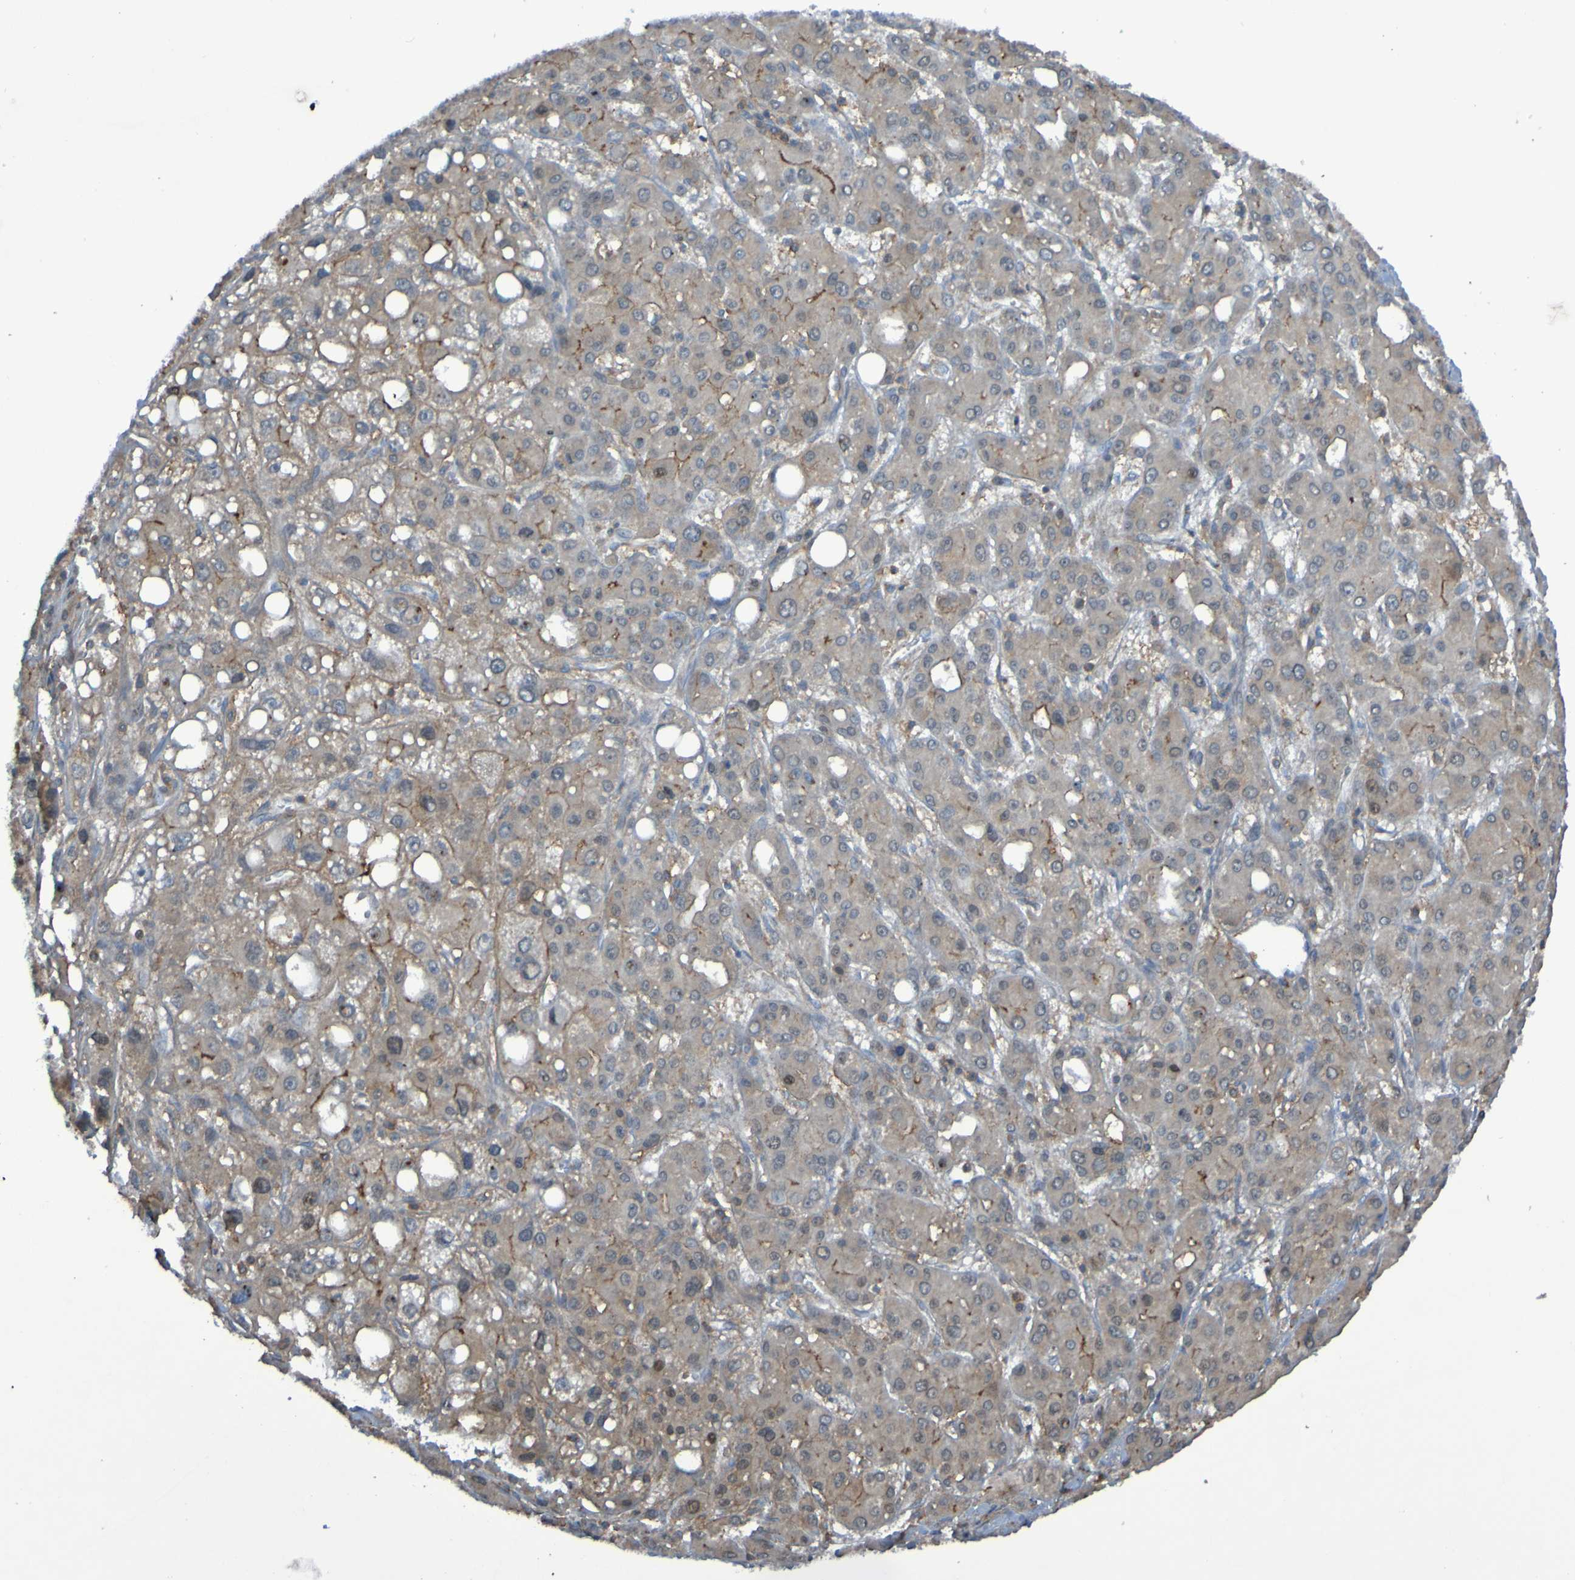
{"staining": {"intensity": "strong", "quantity": "25%-75%", "location": "cytoplasmic/membranous"}, "tissue": "liver cancer", "cell_type": "Tumor cells", "image_type": "cancer", "snomed": [{"axis": "morphology", "description": "Carcinoma, Hepatocellular, NOS"}, {"axis": "topography", "description": "Liver"}], "caption": "An immunohistochemistry (IHC) micrograph of neoplastic tissue is shown. Protein staining in brown labels strong cytoplasmic/membranous positivity in liver cancer within tumor cells.", "gene": "PDGFB", "patient": {"sex": "male", "age": 55}}